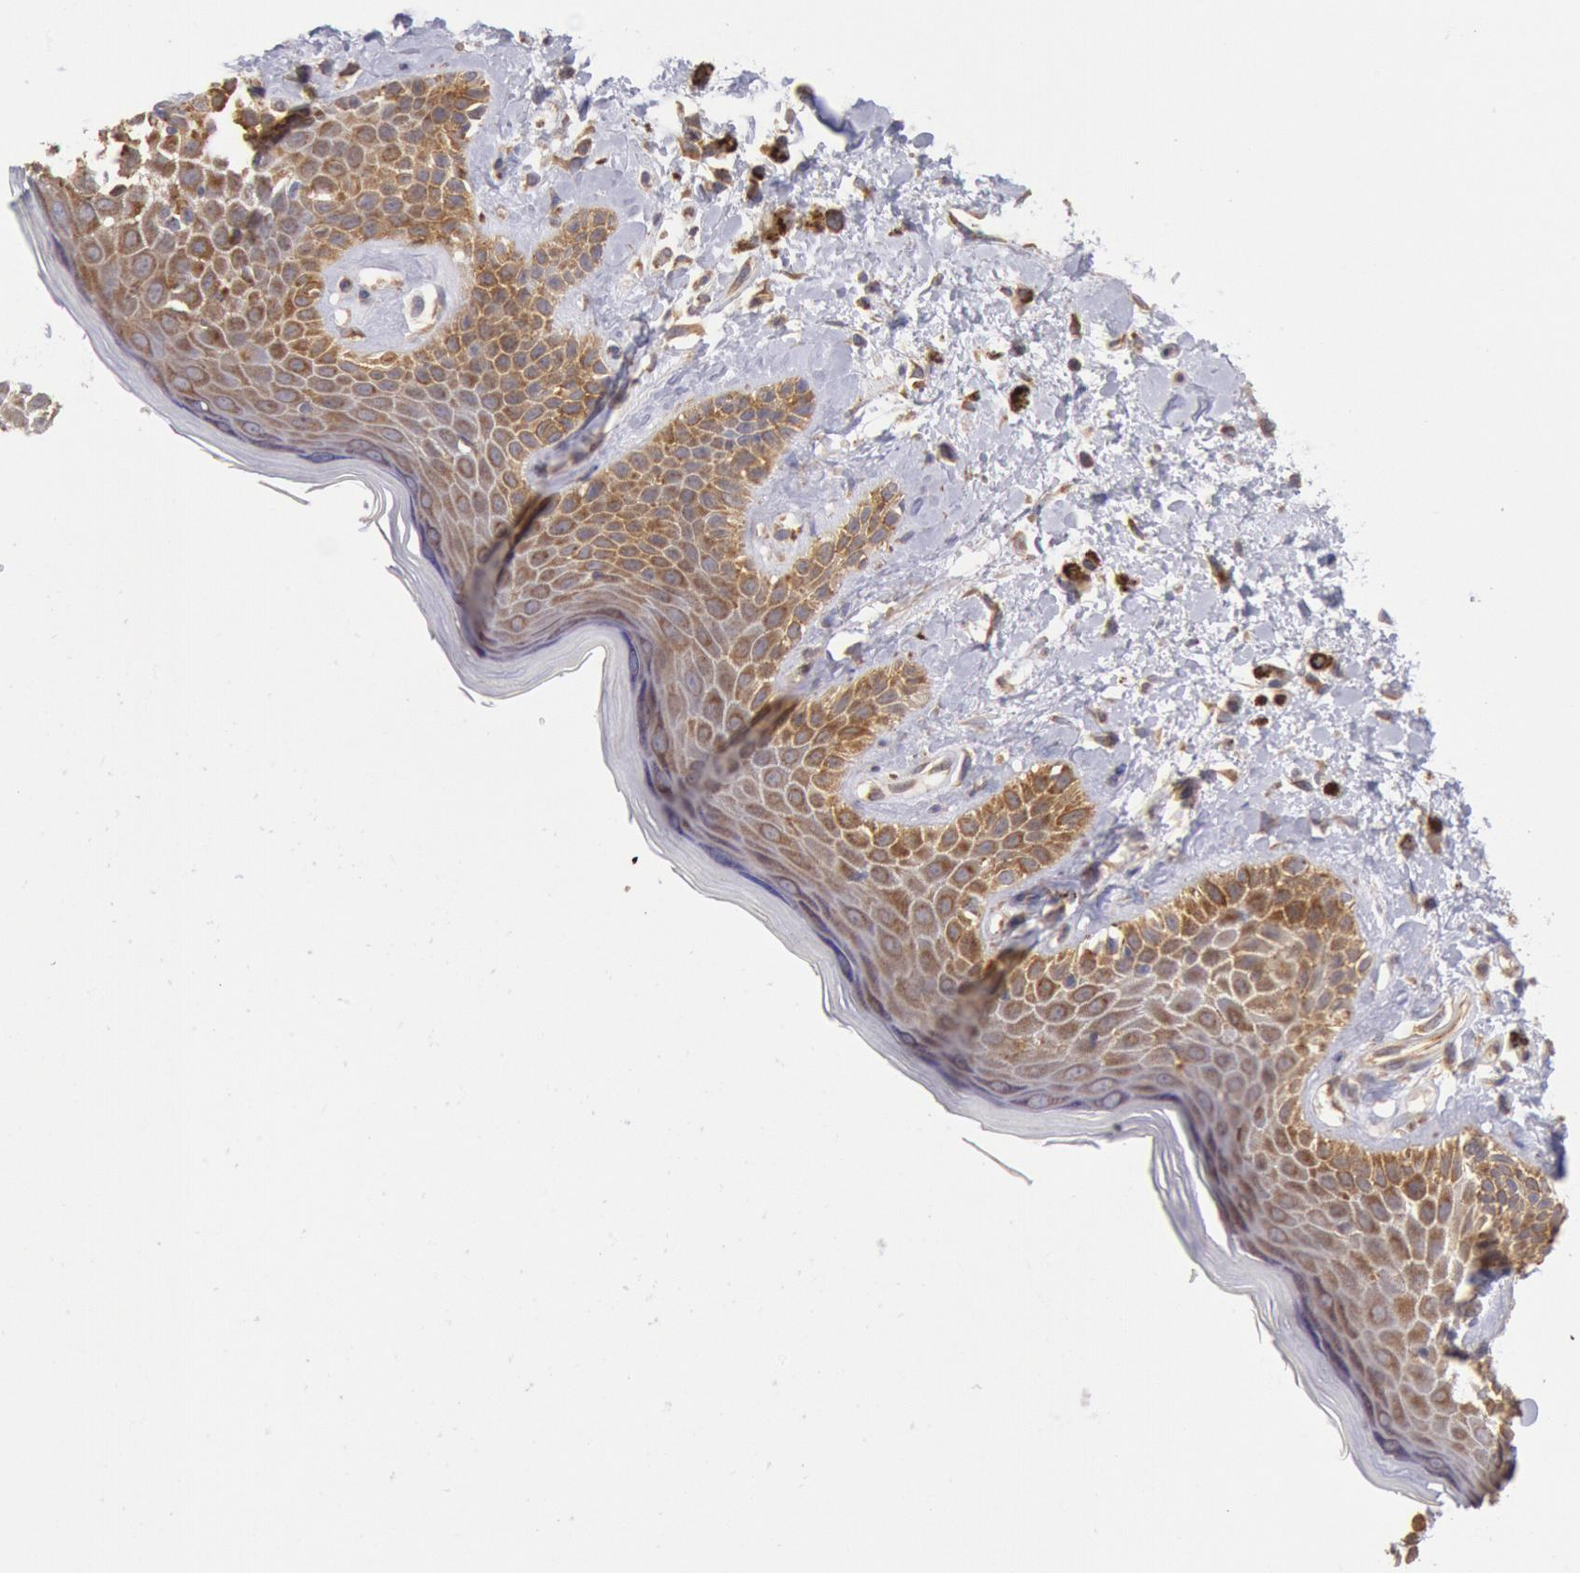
{"staining": {"intensity": "strong", "quantity": ">75%", "location": "cytoplasmic/membranous"}, "tissue": "skin", "cell_type": "Epidermal cells", "image_type": "normal", "snomed": [{"axis": "morphology", "description": "Normal tissue, NOS"}, {"axis": "topography", "description": "Anal"}], "caption": "Immunohistochemistry (IHC) histopathology image of benign human skin stained for a protein (brown), which demonstrates high levels of strong cytoplasmic/membranous positivity in about >75% of epidermal cells.", "gene": "DRG1", "patient": {"sex": "female", "age": 78}}